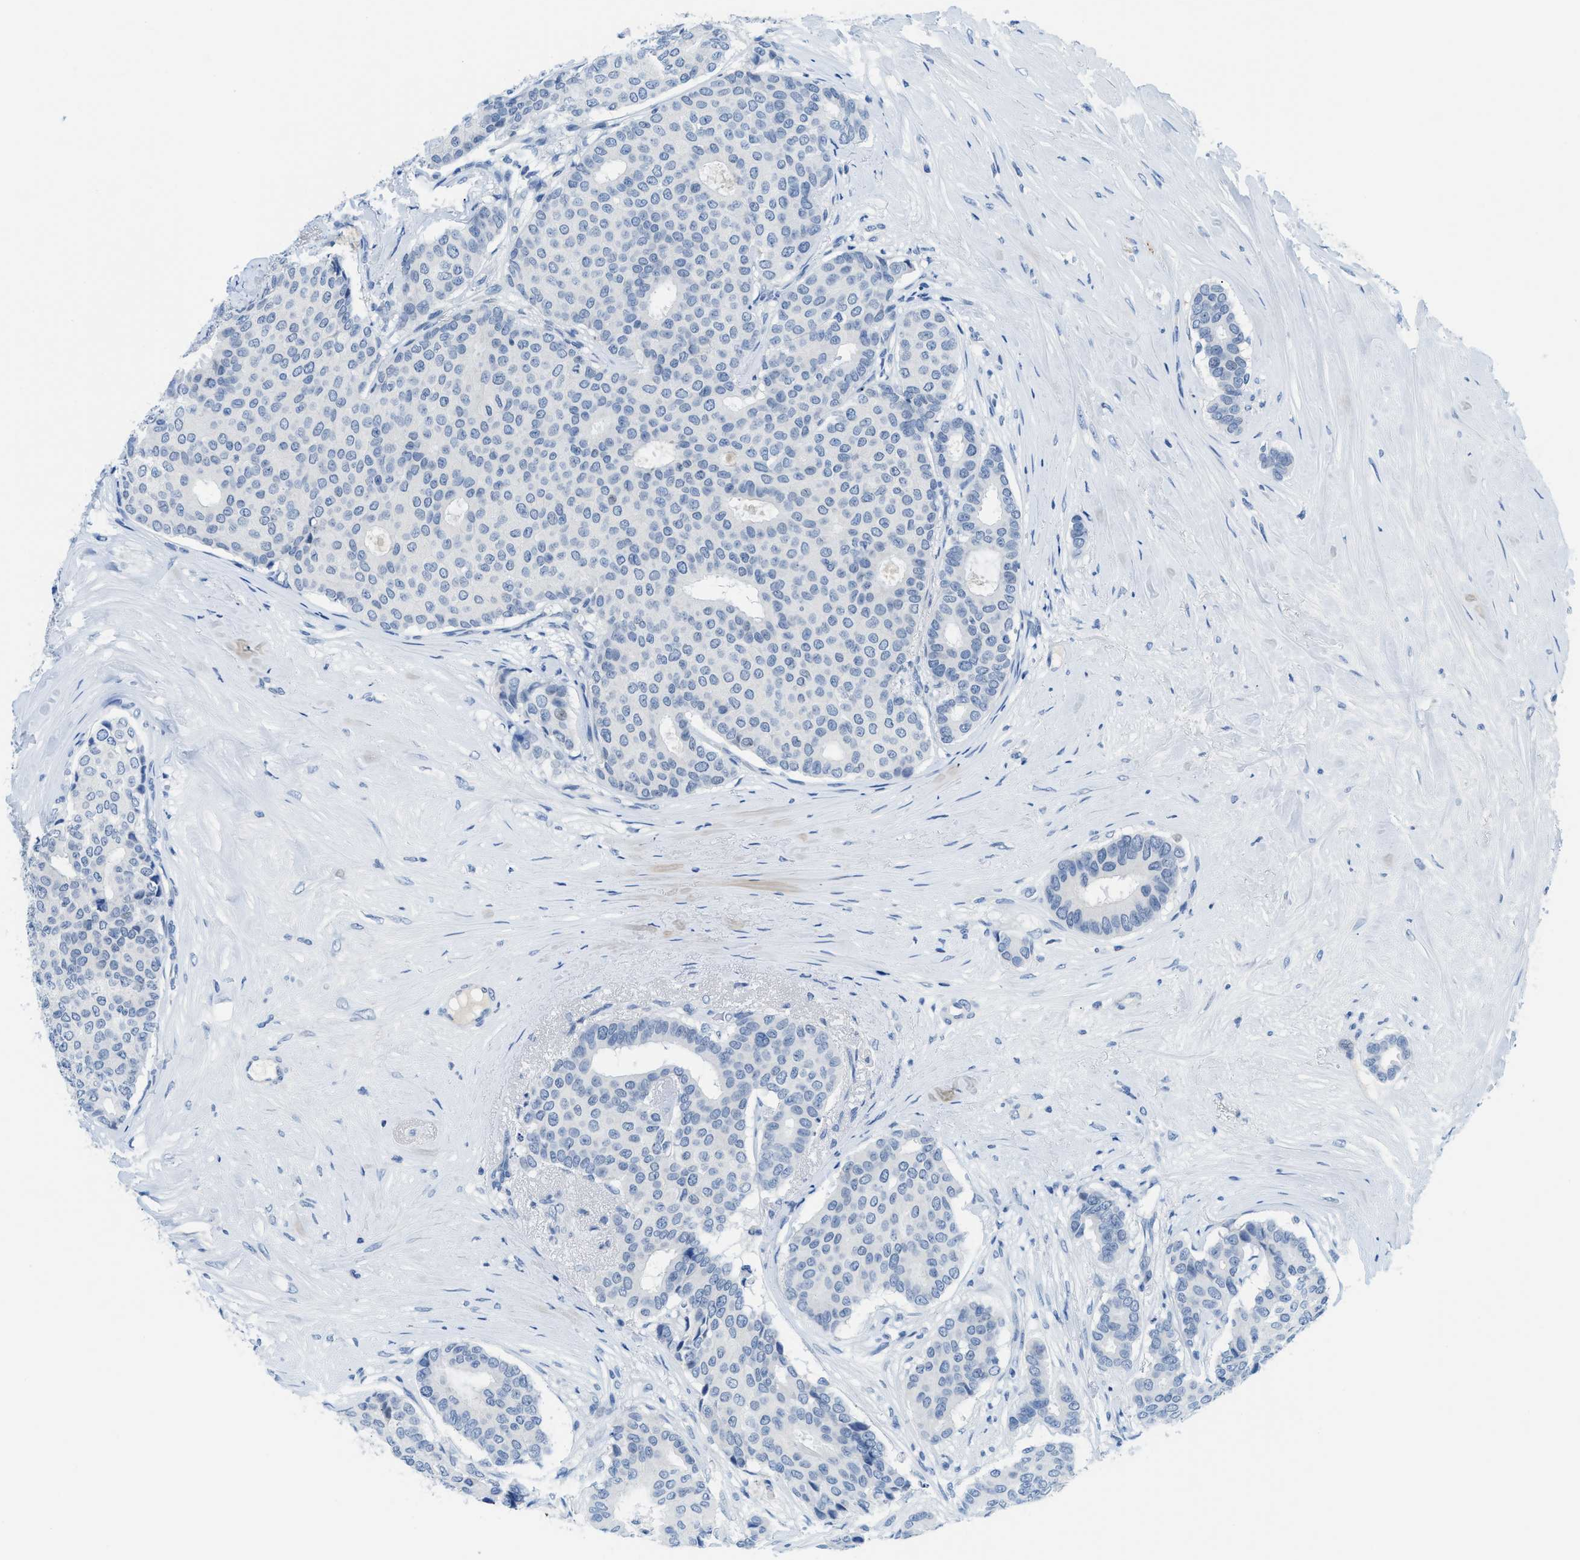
{"staining": {"intensity": "negative", "quantity": "none", "location": "none"}, "tissue": "breast cancer", "cell_type": "Tumor cells", "image_type": "cancer", "snomed": [{"axis": "morphology", "description": "Duct carcinoma"}, {"axis": "topography", "description": "Breast"}], "caption": "Immunohistochemical staining of breast cancer demonstrates no significant expression in tumor cells.", "gene": "MBL2", "patient": {"sex": "female", "age": 75}}